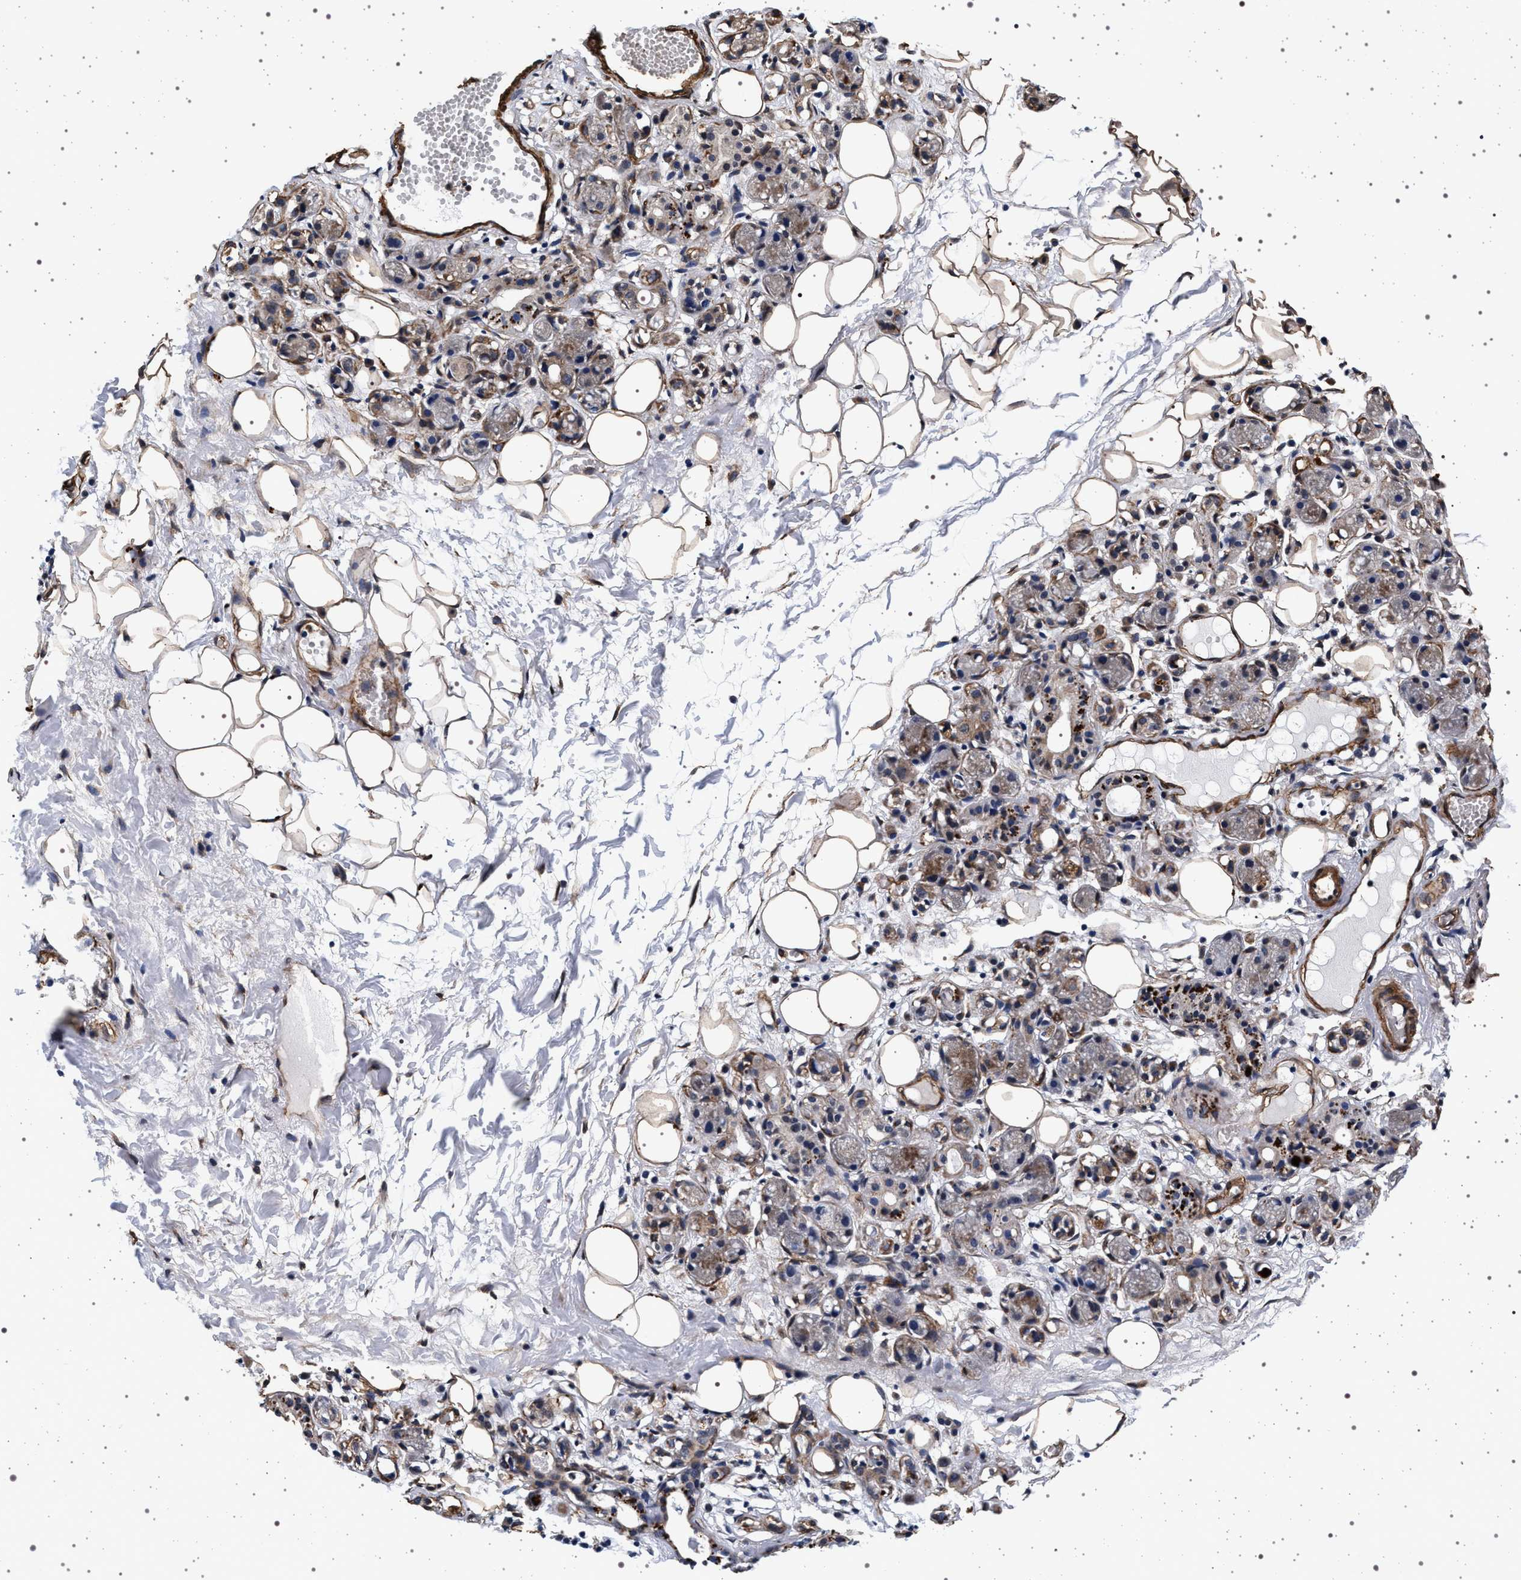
{"staining": {"intensity": "moderate", "quantity": ">75%", "location": "cytoplasmic/membranous"}, "tissue": "adipose tissue", "cell_type": "Adipocytes", "image_type": "normal", "snomed": [{"axis": "morphology", "description": "Normal tissue, NOS"}, {"axis": "morphology", "description": "Inflammation, NOS"}, {"axis": "topography", "description": "Vascular tissue"}, {"axis": "topography", "description": "Salivary gland"}], "caption": "Immunohistochemical staining of unremarkable human adipose tissue demonstrates moderate cytoplasmic/membranous protein expression in approximately >75% of adipocytes.", "gene": "KCNK6", "patient": {"sex": "female", "age": 75}}